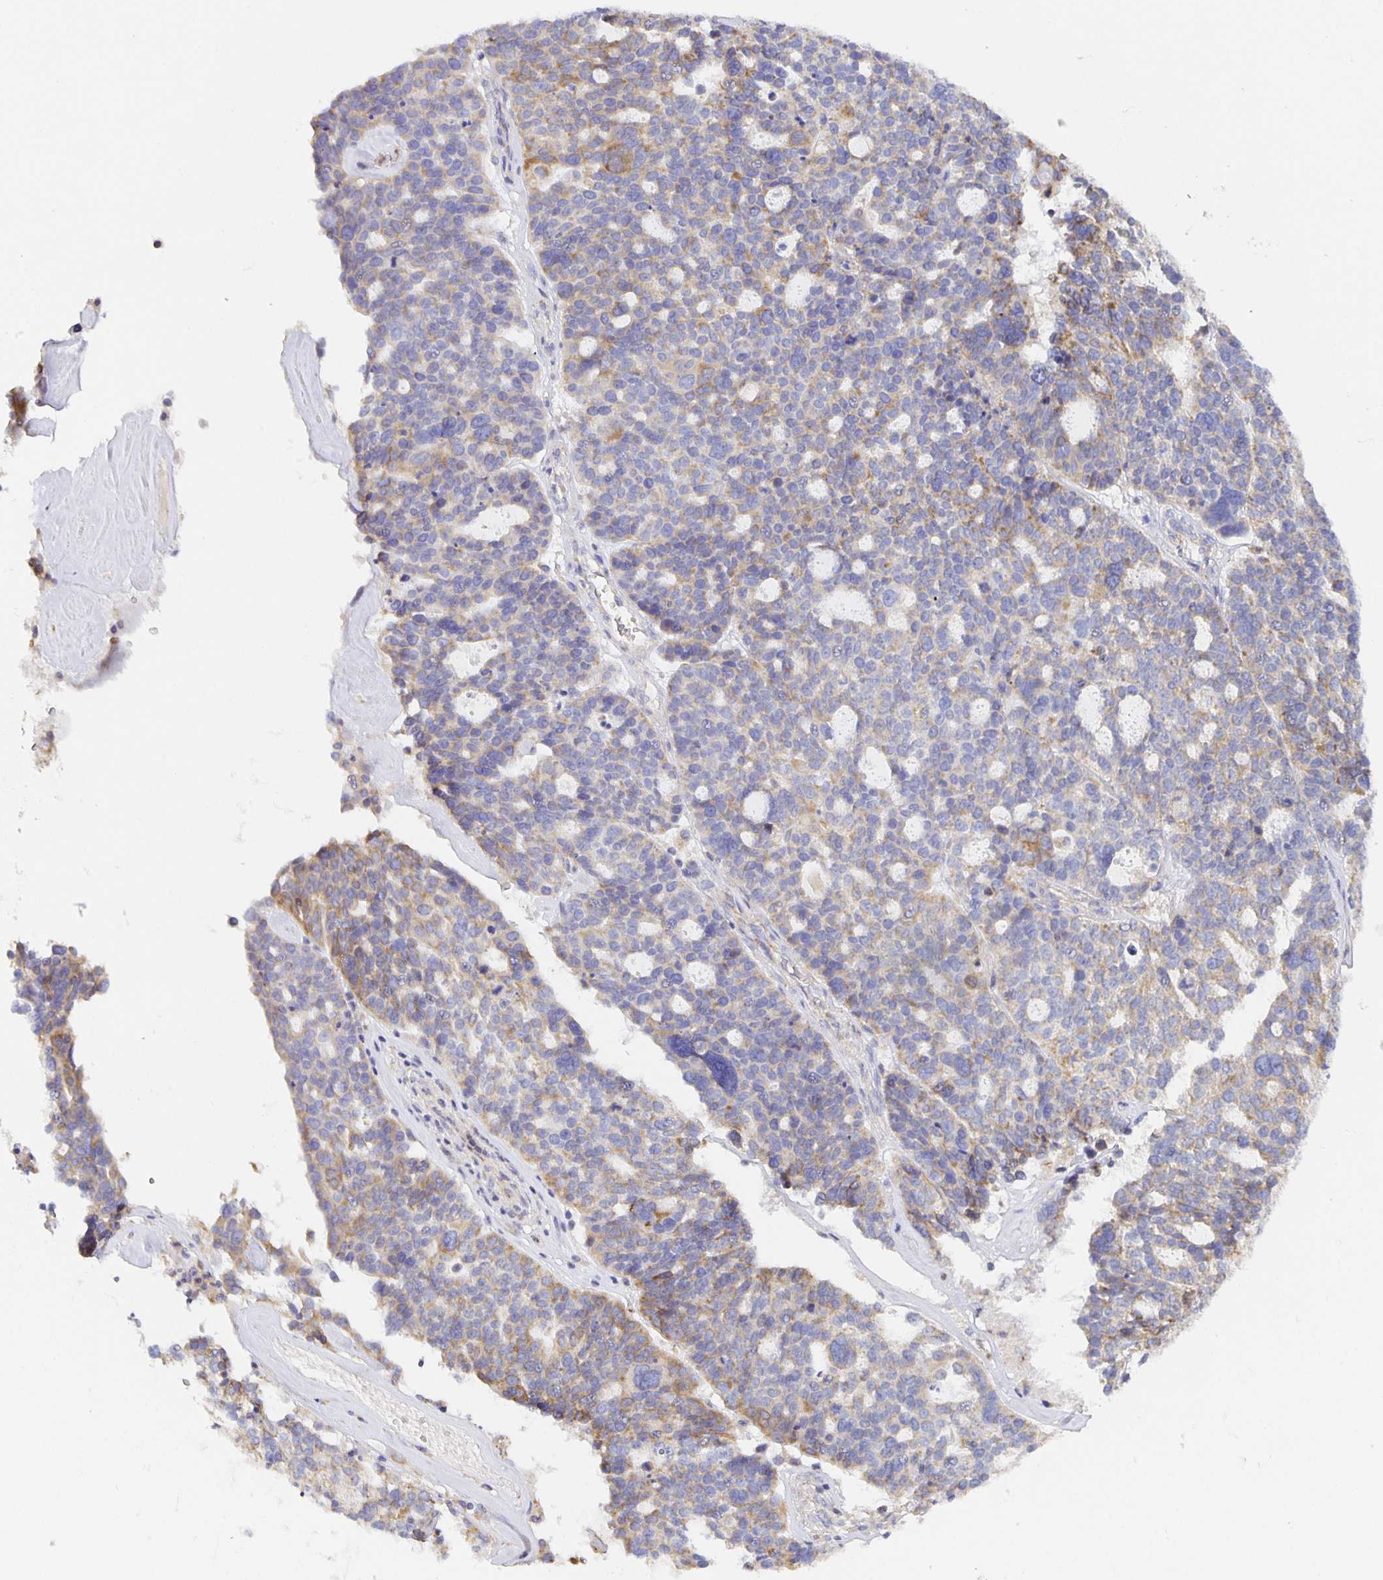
{"staining": {"intensity": "weak", "quantity": "<25%", "location": "cytoplasmic/membranous"}, "tissue": "ovarian cancer", "cell_type": "Tumor cells", "image_type": "cancer", "snomed": [{"axis": "morphology", "description": "Cystadenocarcinoma, serous, NOS"}, {"axis": "topography", "description": "Ovary"}], "caption": "Image shows no significant protein positivity in tumor cells of ovarian cancer.", "gene": "FLRT3", "patient": {"sex": "female", "age": 59}}